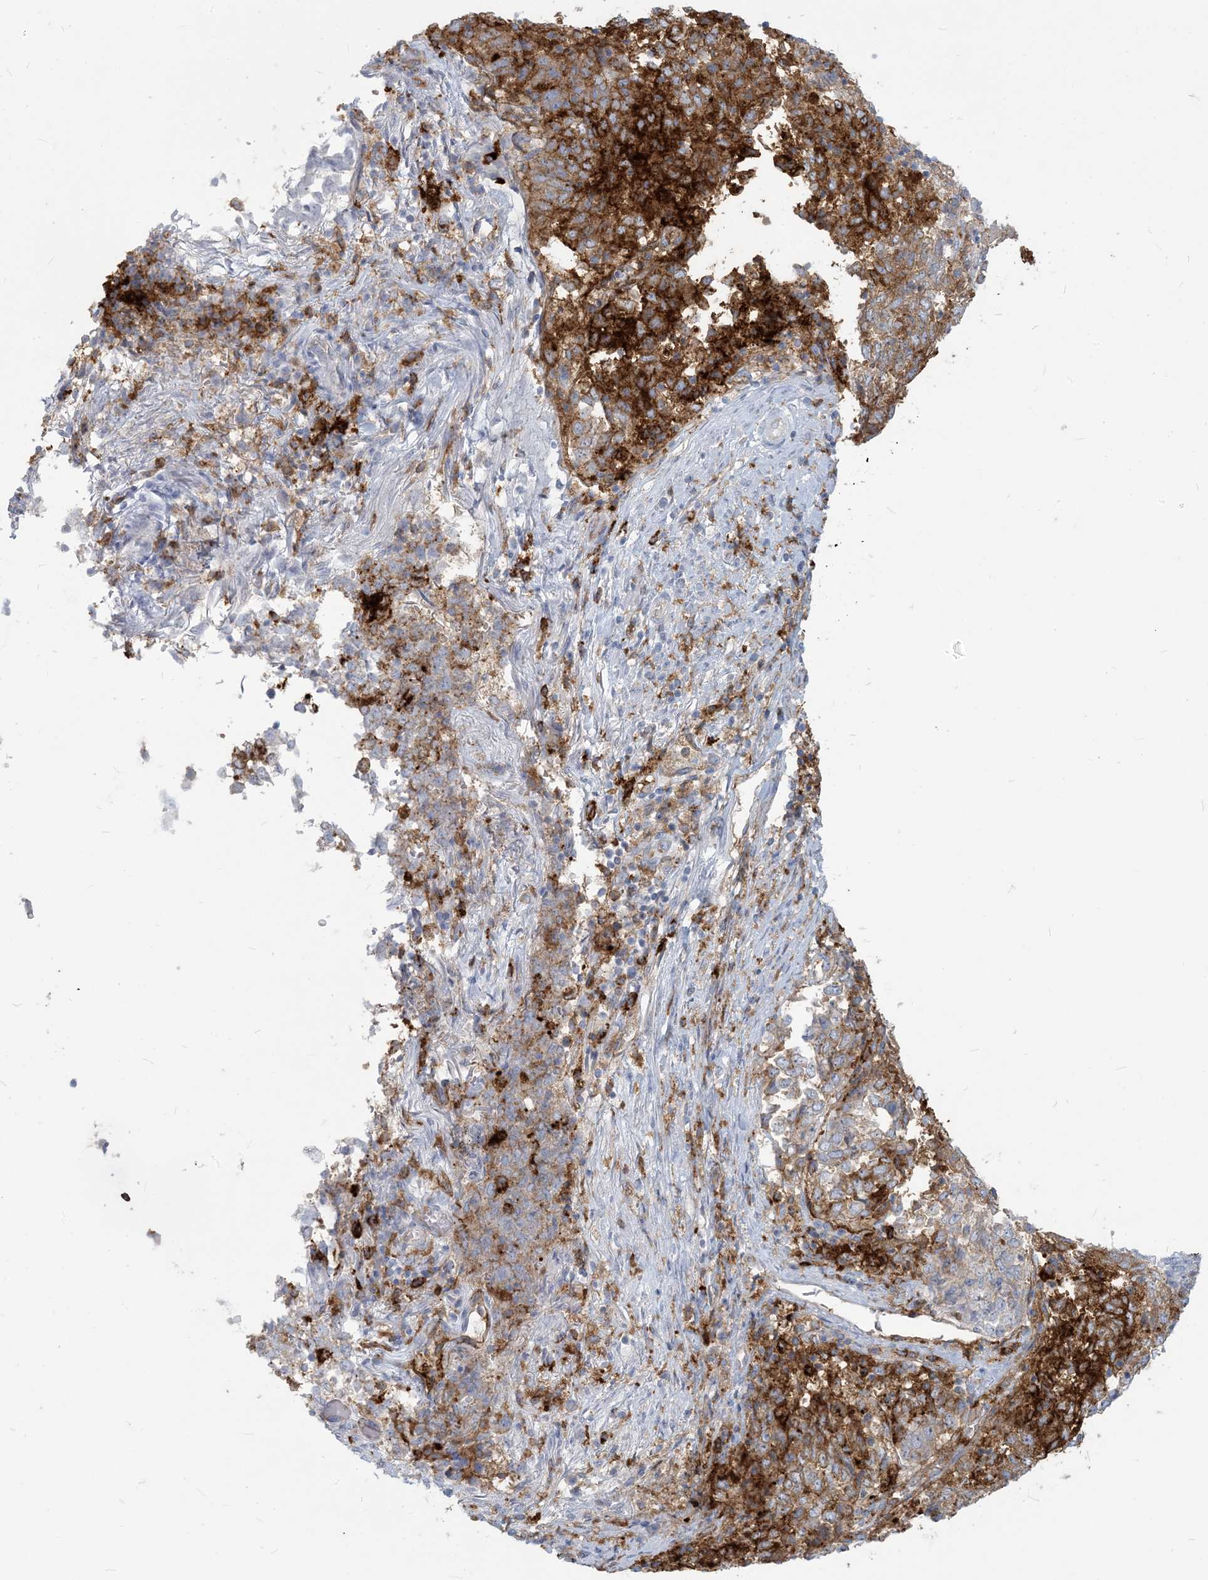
{"staining": {"intensity": "strong", "quantity": ">75%", "location": "cytoplasmic/membranous"}, "tissue": "endometrial cancer", "cell_type": "Tumor cells", "image_type": "cancer", "snomed": [{"axis": "morphology", "description": "Adenocarcinoma, NOS"}, {"axis": "topography", "description": "Endometrium"}], "caption": "Protein analysis of endometrial cancer tissue shows strong cytoplasmic/membranous expression in about >75% of tumor cells. (DAB (3,3'-diaminobenzidine) = brown stain, brightfield microscopy at high magnification).", "gene": "HLA-DRB1", "patient": {"sex": "female", "age": 80}}